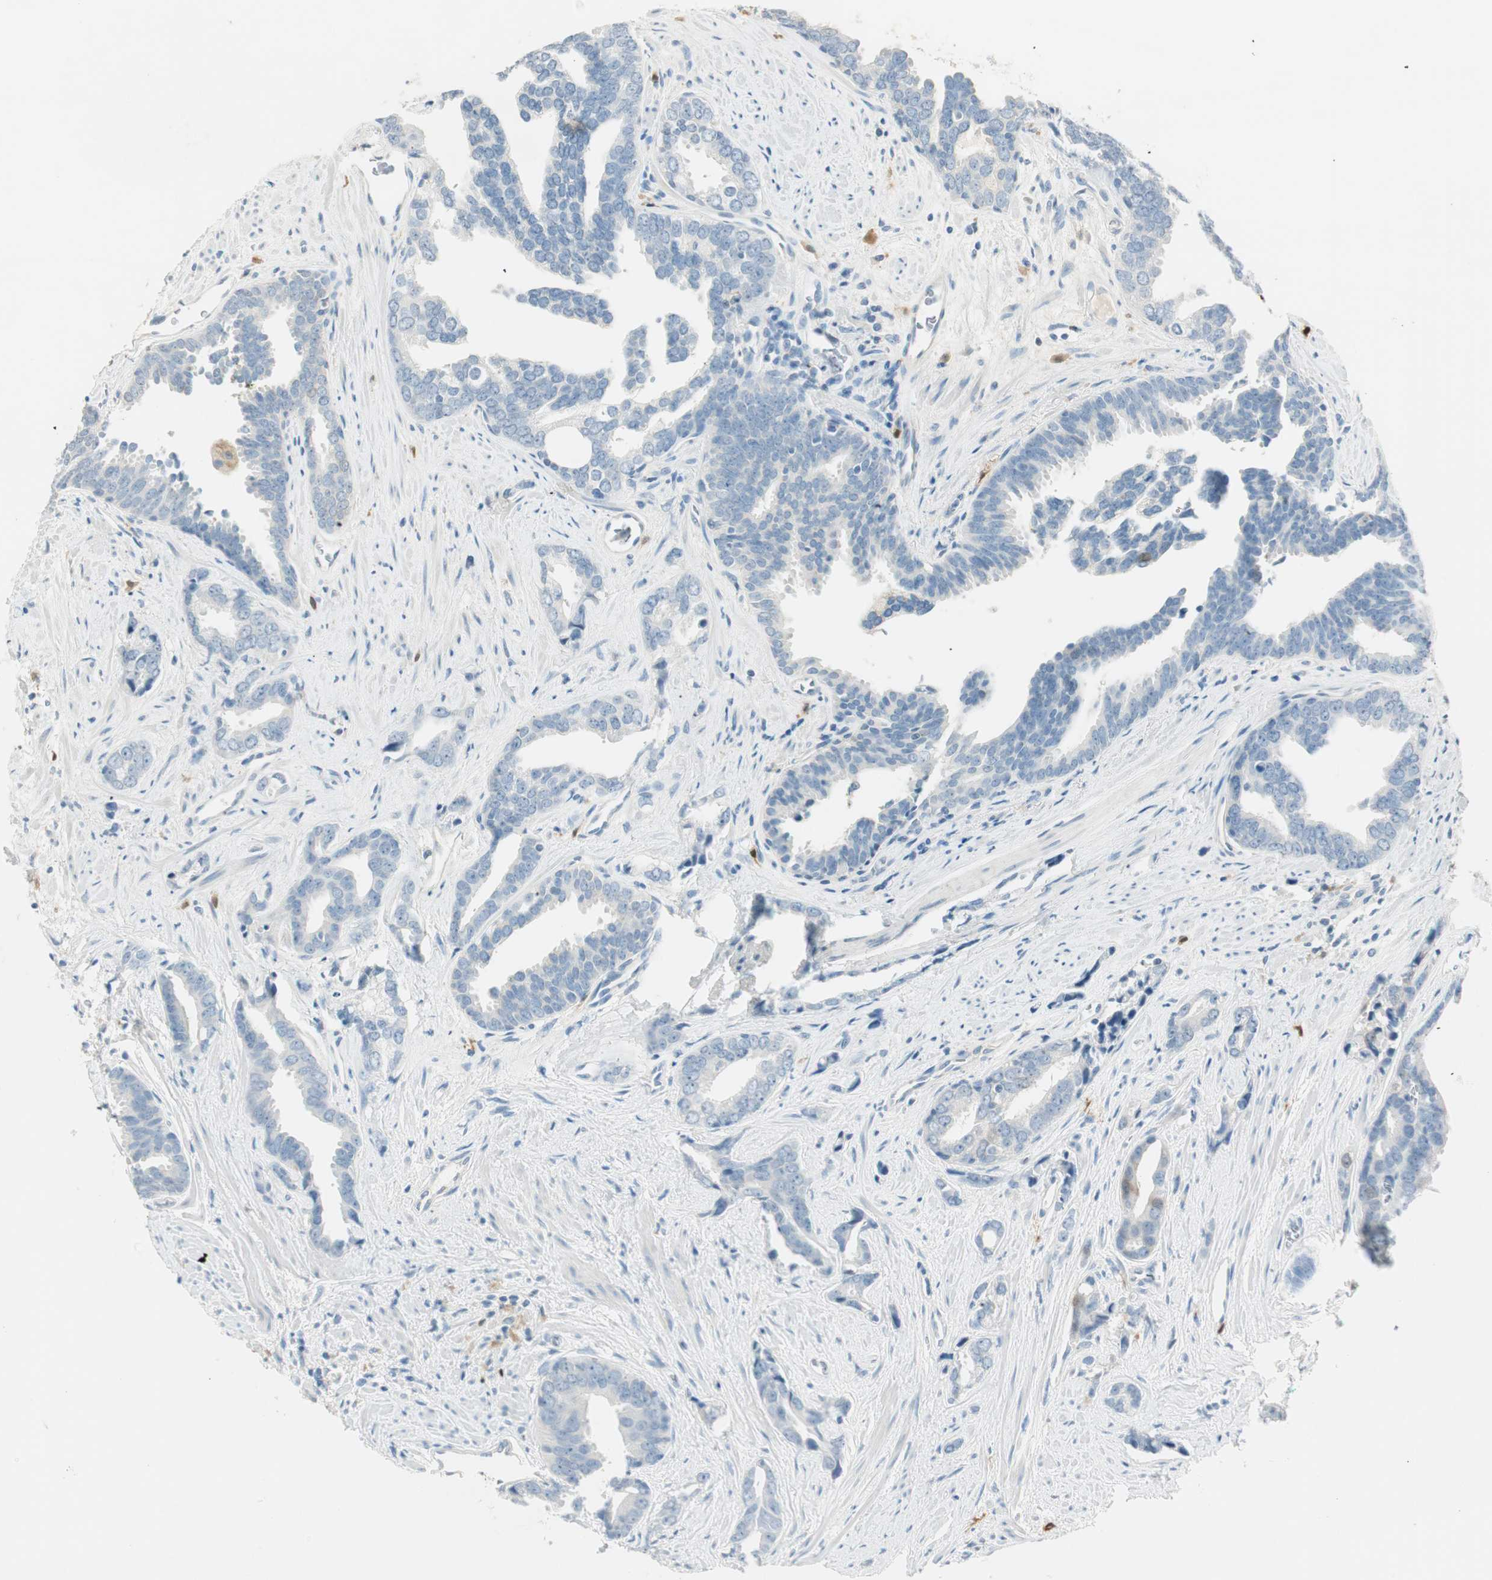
{"staining": {"intensity": "negative", "quantity": "none", "location": "none"}, "tissue": "prostate cancer", "cell_type": "Tumor cells", "image_type": "cancer", "snomed": [{"axis": "morphology", "description": "Adenocarcinoma, High grade"}, {"axis": "topography", "description": "Prostate"}], "caption": "Tumor cells are negative for protein expression in human prostate cancer (adenocarcinoma (high-grade)). (DAB IHC, high magnification).", "gene": "HPGD", "patient": {"sex": "male", "age": 67}}